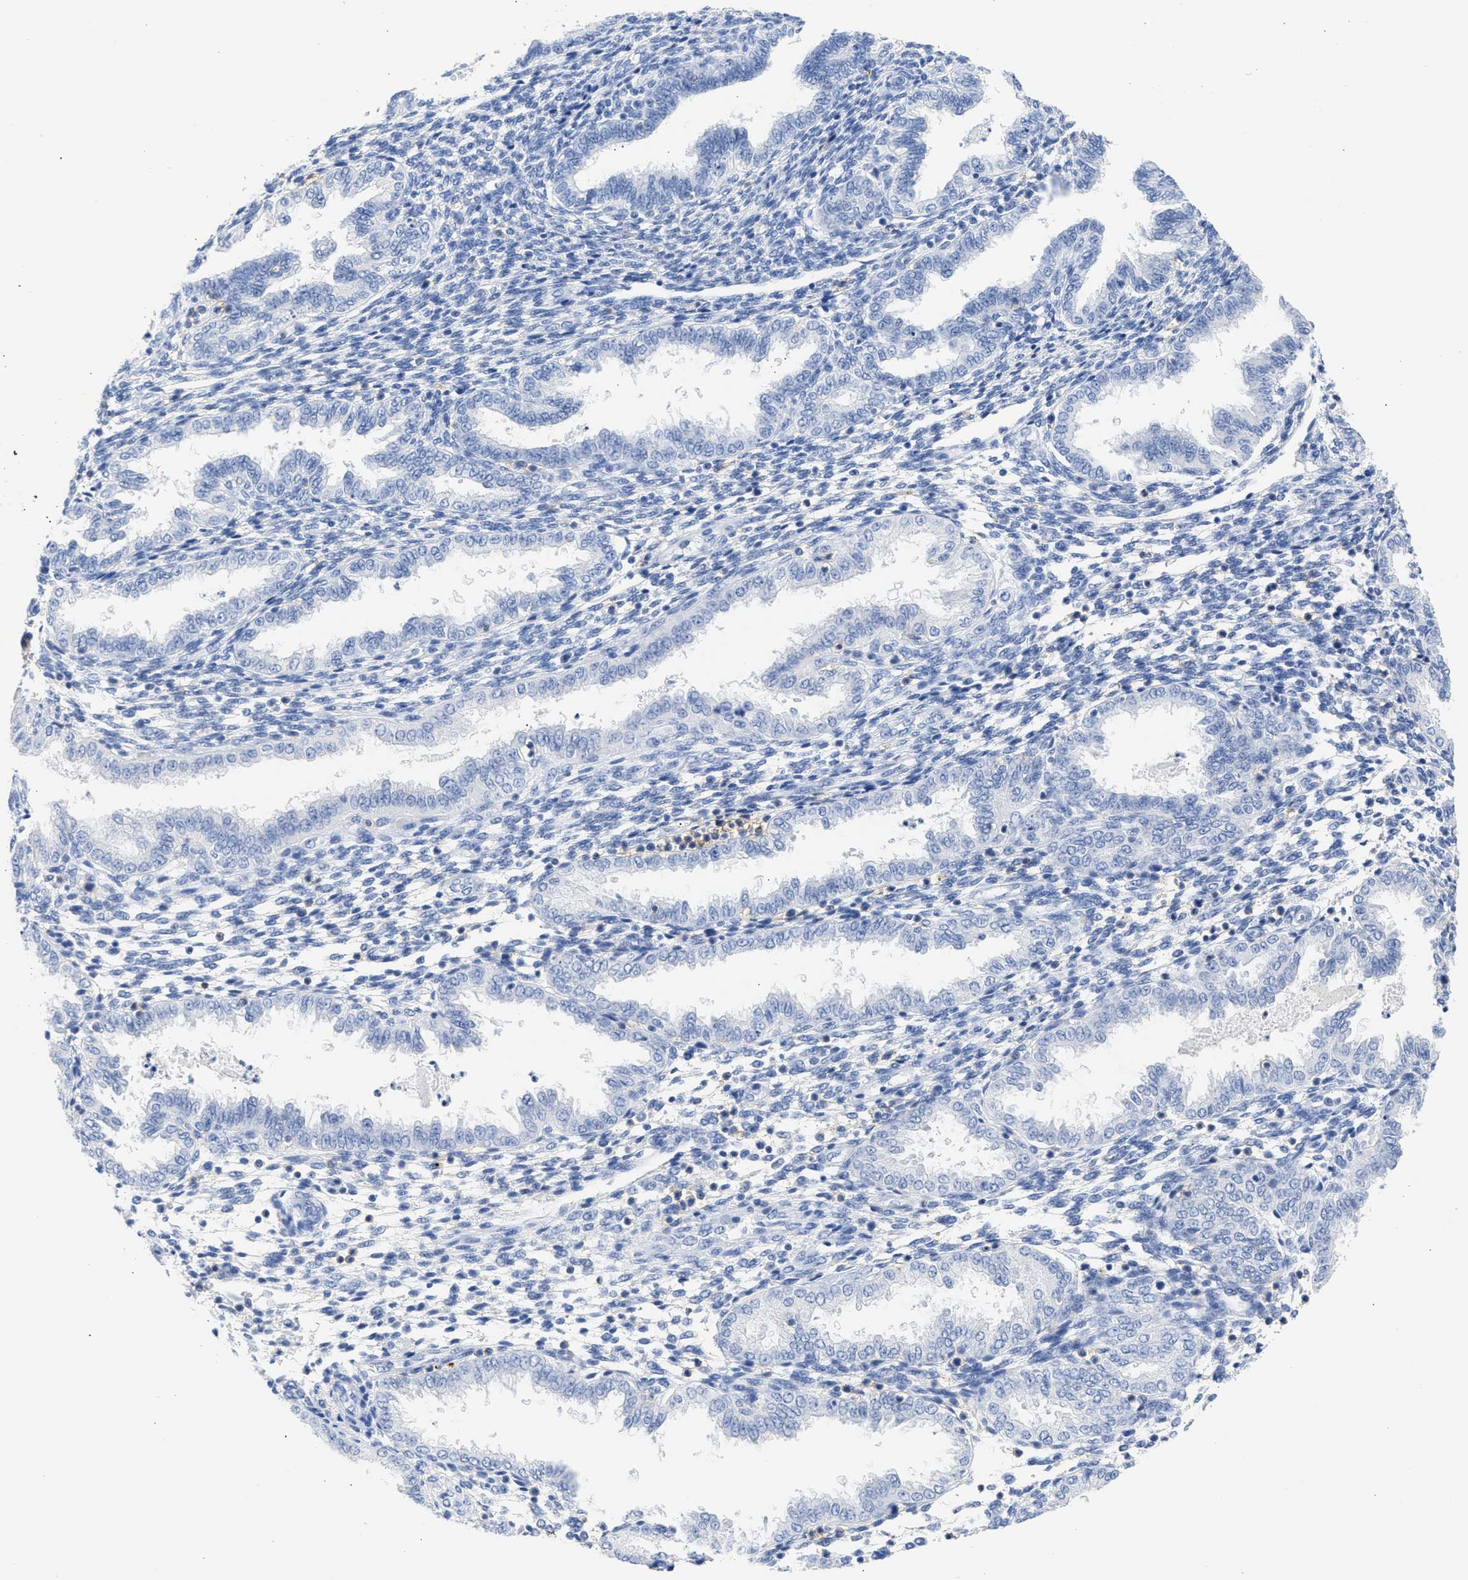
{"staining": {"intensity": "negative", "quantity": "none", "location": "none"}, "tissue": "endometrium", "cell_type": "Cells in endometrial stroma", "image_type": "normal", "snomed": [{"axis": "morphology", "description": "Normal tissue, NOS"}, {"axis": "topography", "description": "Endometrium"}], "caption": "Immunohistochemistry image of normal human endometrium stained for a protein (brown), which shows no expression in cells in endometrial stroma. (Brightfield microscopy of DAB (3,3'-diaminobenzidine) immunohistochemistry at high magnification).", "gene": "NCAM1", "patient": {"sex": "female", "age": 33}}